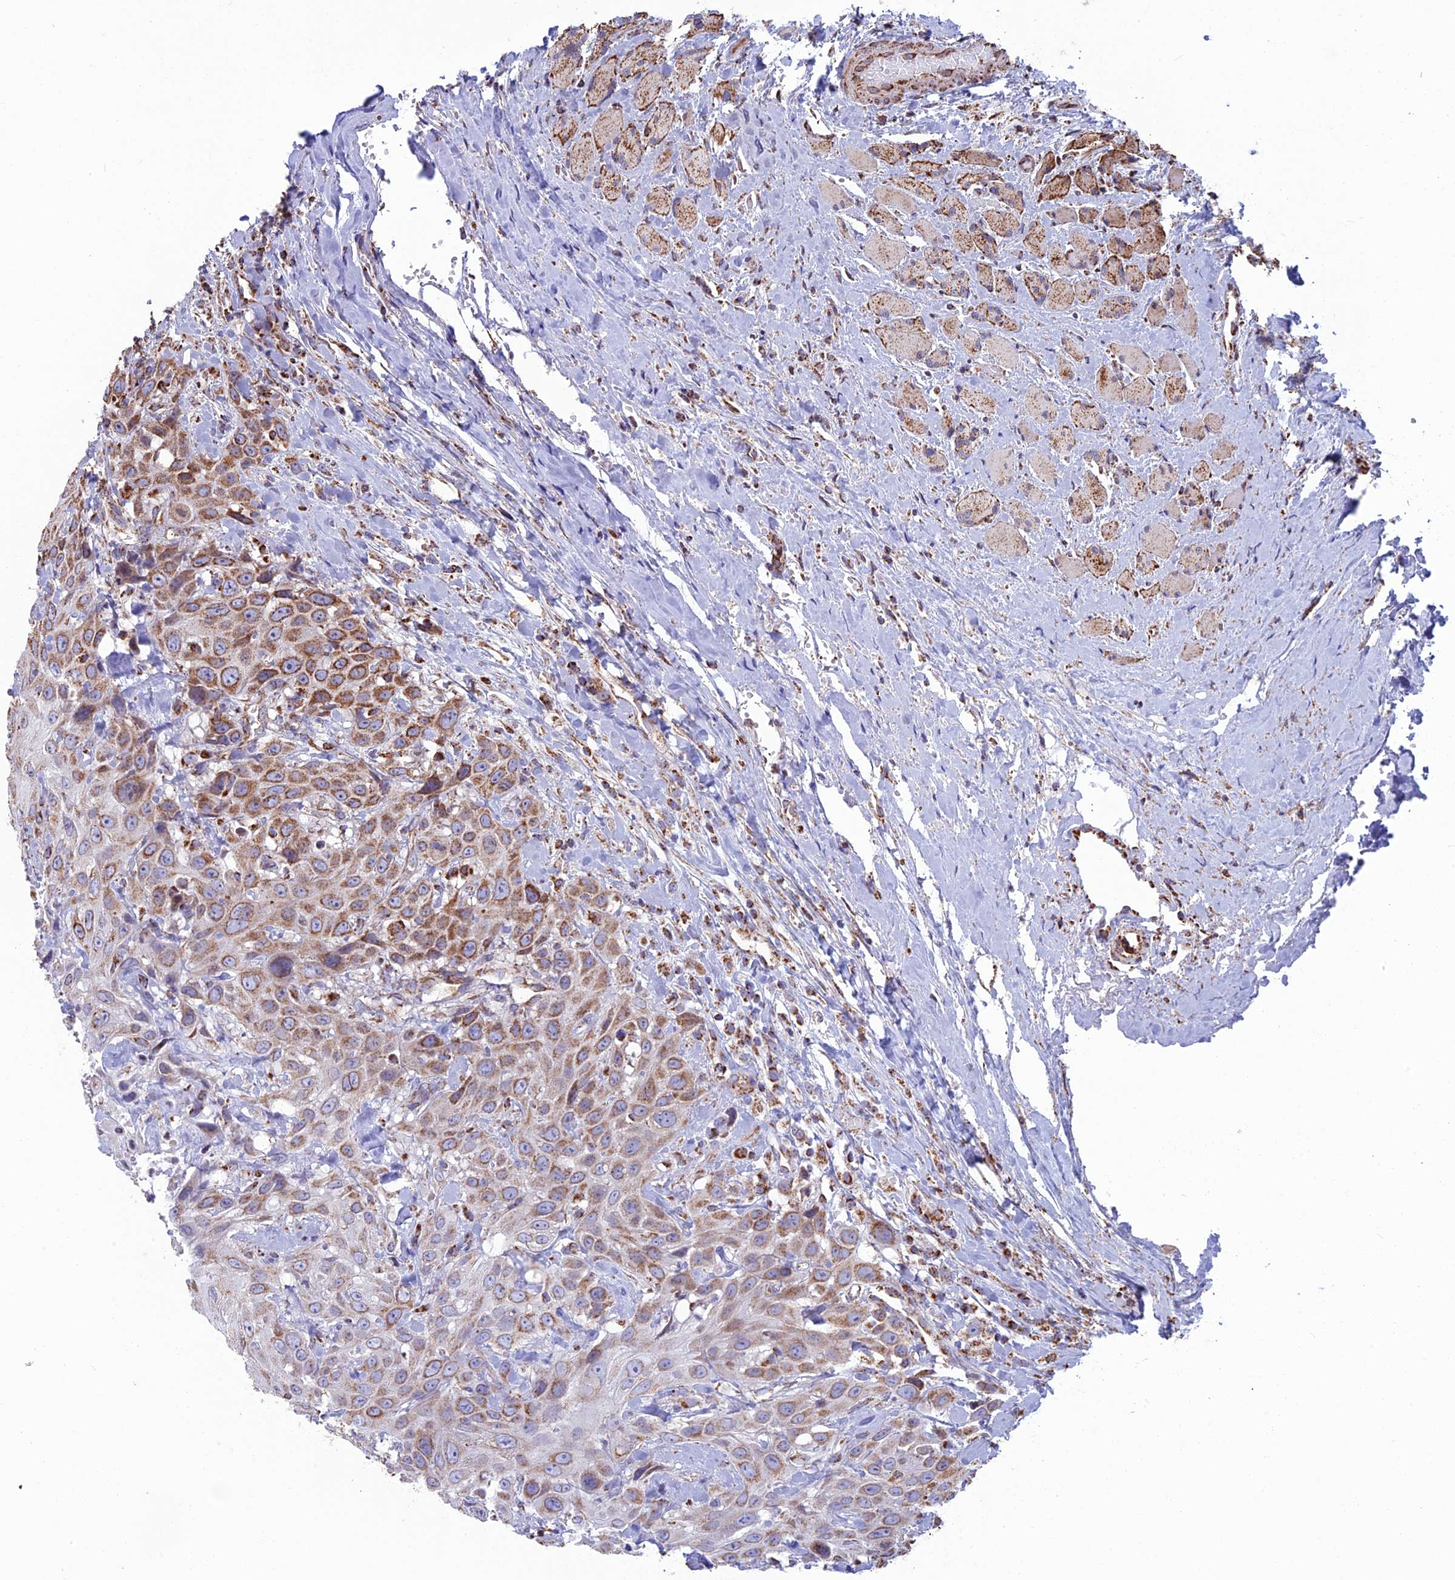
{"staining": {"intensity": "moderate", "quantity": "25%-75%", "location": "cytoplasmic/membranous"}, "tissue": "head and neck cancer", "cell_type": "Tumor cells", "image_type": "cancer", "snomed": [{"axis": "morphology", "description": "Squamous cell carcinoma, NOS"}, {"axis": "topography", "description": "Head-Neck"}], "caption": "IHC (DAB) staining of human squamous cell carcinoma (head and neck) demonstrates moderate cytoplasmic/membranous protein positivity in approximately 25%-75% of tumor cells.", "gene": "CS", "patient": {"sex": "male", "age": 81}}